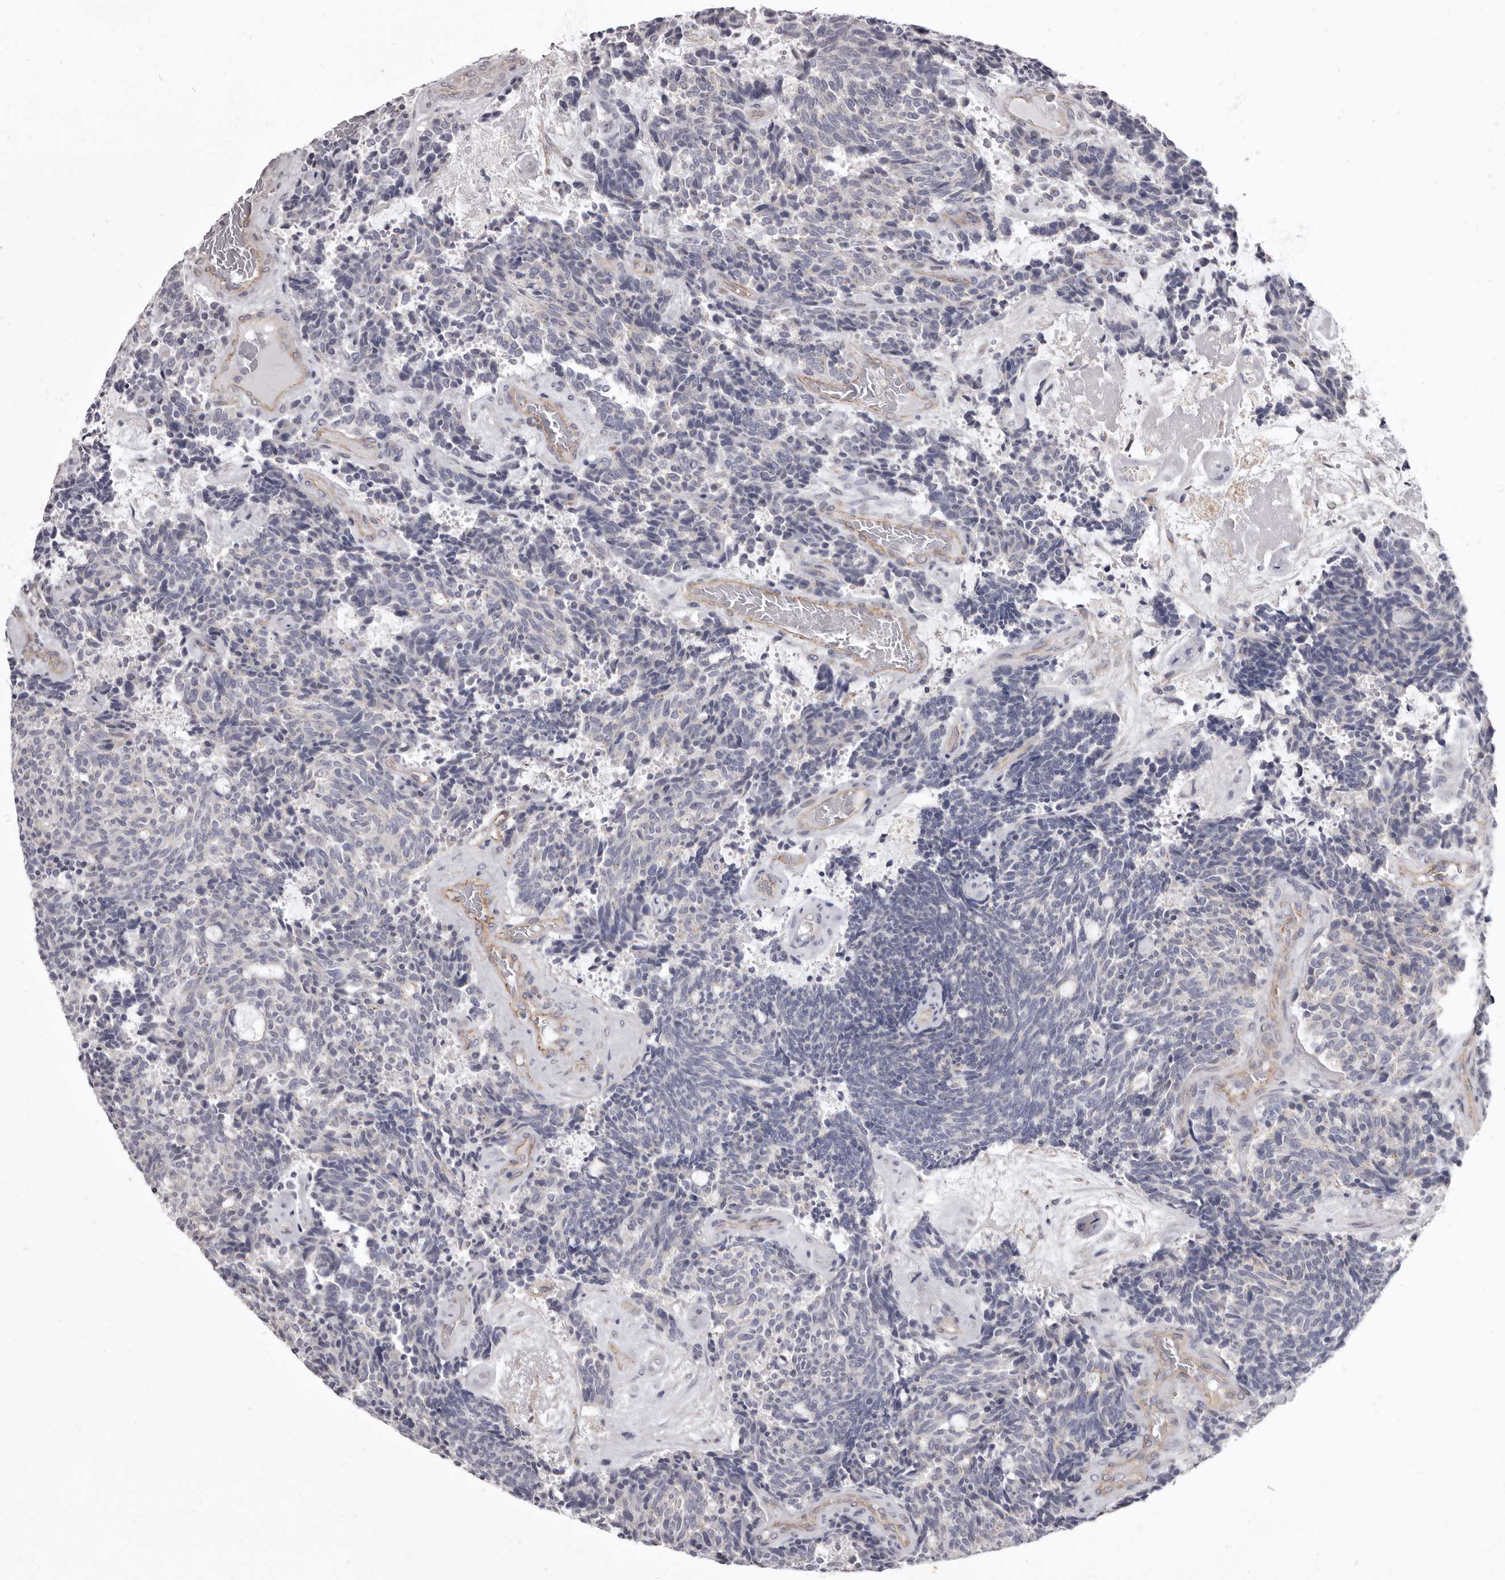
{"staining": {"intensity": "negative", "quantity": "none", "location": "none"}, "tissue": "carcinoid", "cell_type": "Tumor cells", "image_type": "cancer", "snomed": [{"axis": "morphology", "description": "Carcinoid, malignant, NOS"}, {"axis": "topography", "description": "Pancreas"}], "caption": "Tumor cells show no significant protein positivity in carcinoid (malignant).", "gene": "P2RX6", "patient": {"sex": "female", "age": 54}}